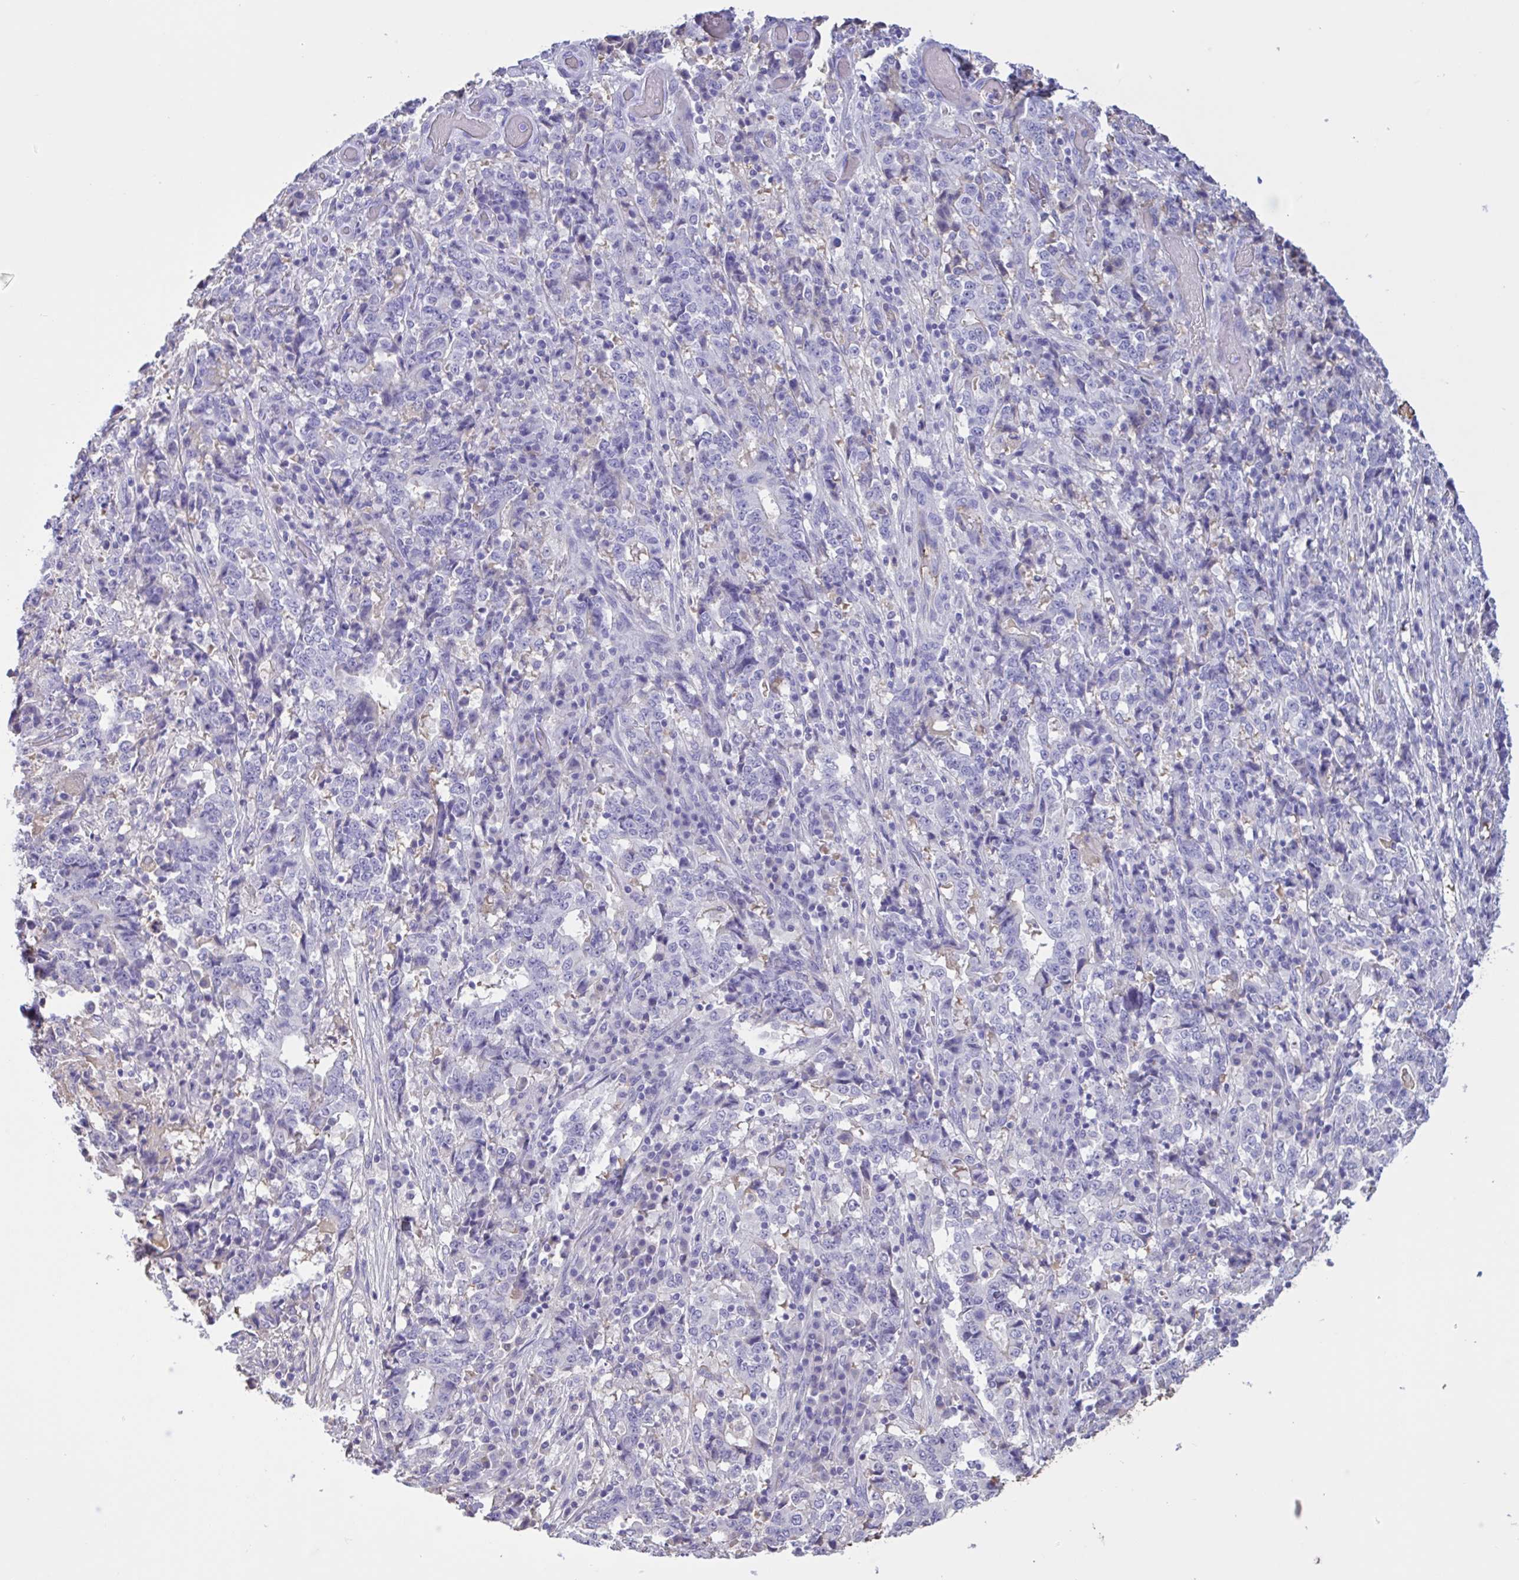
{"staining": {"intensity": "negative", "quantity": "none", "location": "none"}, "tissue": "stomach cancer", "cell_type": "Tumor cells", "image_type": "cancer", "snomed": [{"axis": "morphology", "description": "Normal tissue, NOS"}, {"axis": "morphology", "description": "Adenocarcinoma, NOS"}, {"axis": "topography", "description": "Stomach, upper"}, {"axis": "topography", "description": "Stomach"}], "caption": "This is an immunohistochemistry micrograph of stomach adenocarcinoma. There is no expression in tumor cells.", "gene": "LARGE2", "patient": {"sex": "male", "age": 59}}